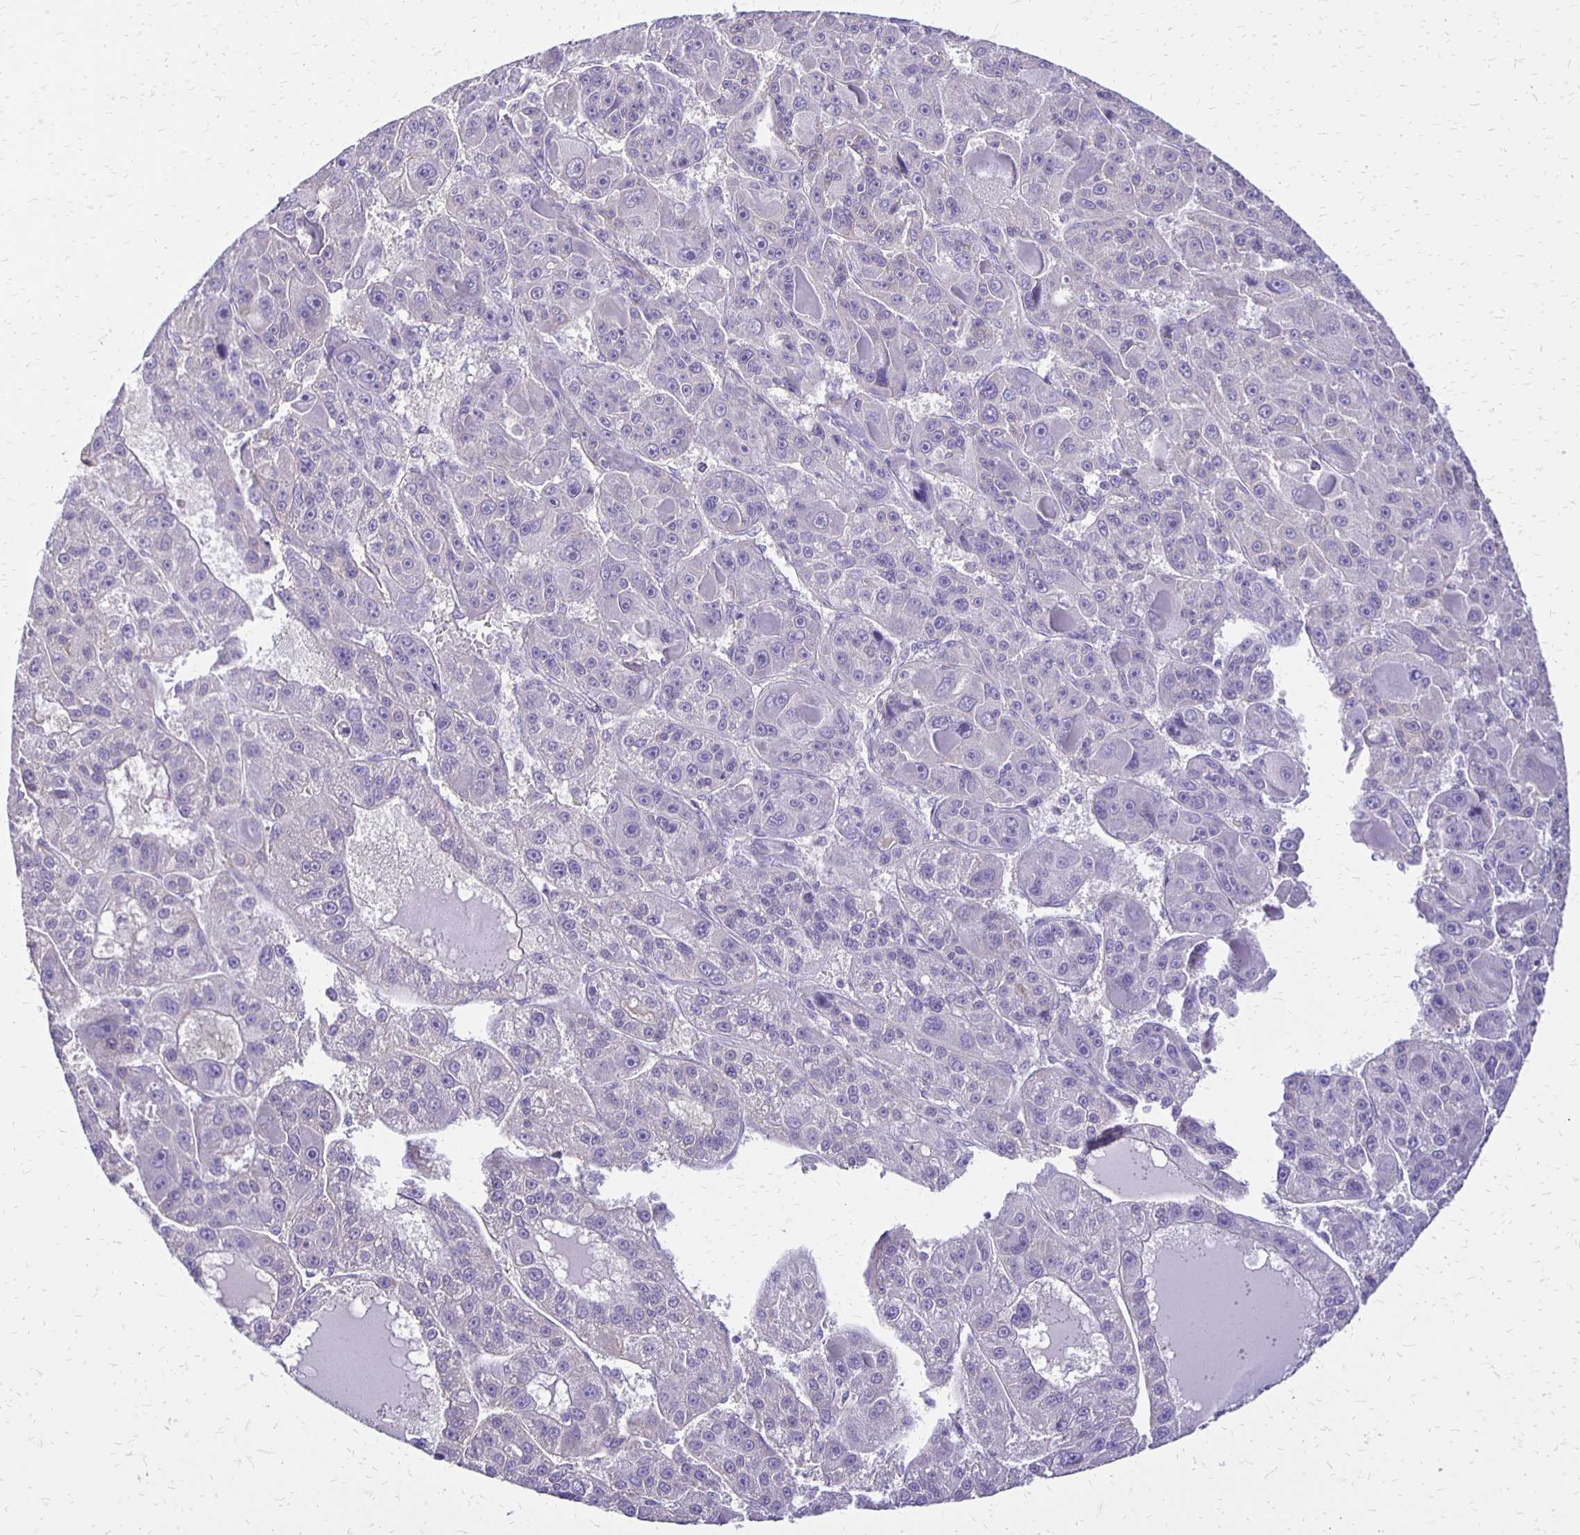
{"staining": {"intensity": "negative", "quantity": "none", "location": "none"}, "tissue": "liver cancer", "cell_type": "Tumor cells", "image_type": "cancer", "snomed": [{"axis": "morphology", "description": "Carcinoma, Hepatocellular, NOS"}, {"axis": "topography", "description": "Liver"}], "caption": "Tumor cells show no significant protein expression in liver cancer (hepatocellular carcinoma).", "gene": "ANKRD45", "patient": {"sex": "male", "age": 76}}